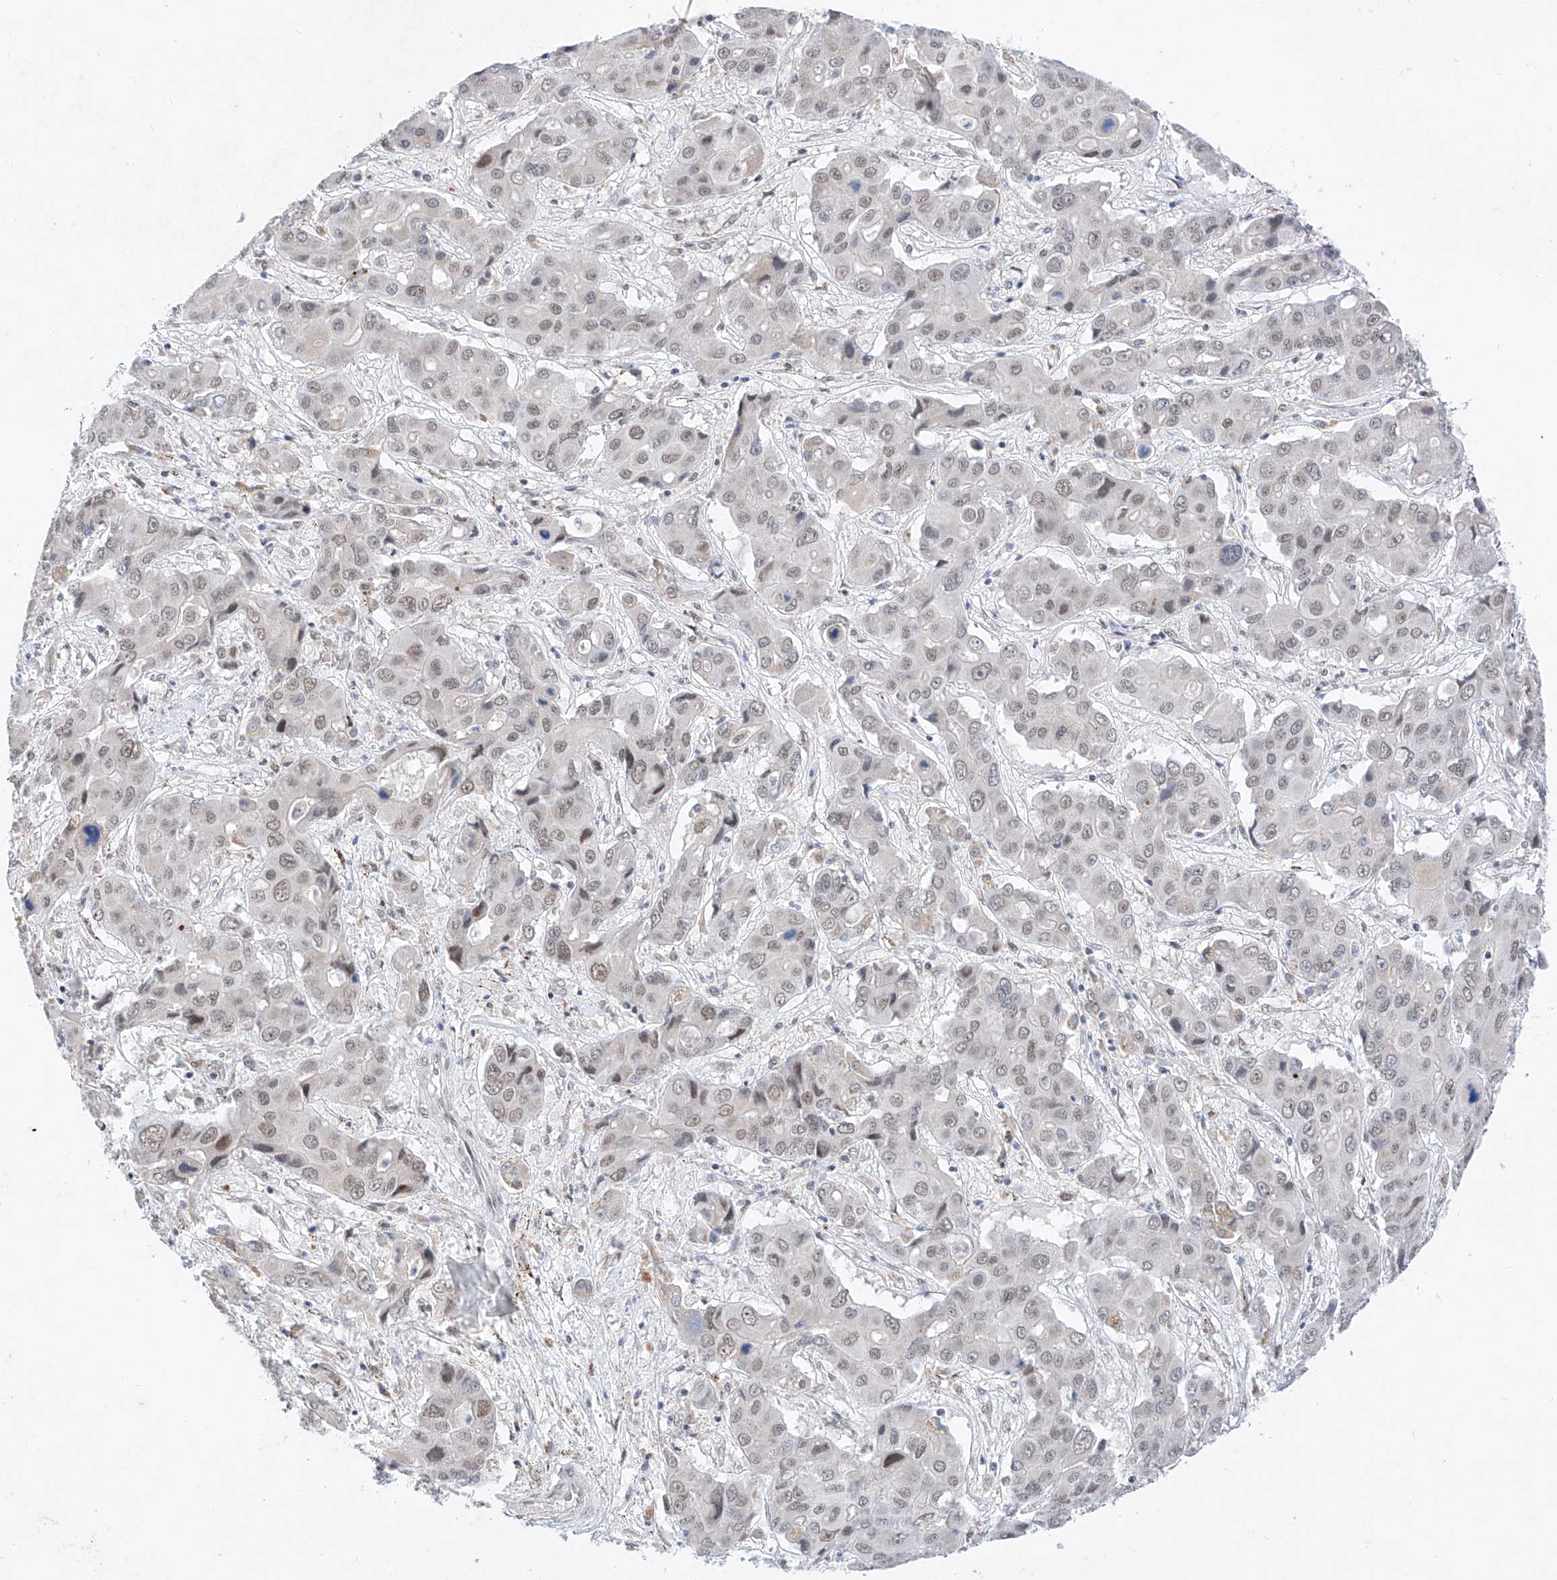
{"staining": {"intensity": "weak", "quantity": "25%-75%", "location": "nuclear"}, "tissue": "liver cancer", "cell_type": "Tumor cells", "image_type": "cancer", "snomed": [{"axis": "morphology", "description": "Cholangiocarcinoma"}, {"axis": "topography", "description": "Liver"}], "caption": "Protein expression analysis of human liver cholangiocarcinoma reveals weak nuclear expression in about 25%-75% of tumor cells.", "gene": "KCNJ1", "patient": {"sex": "male", "age": 67}}